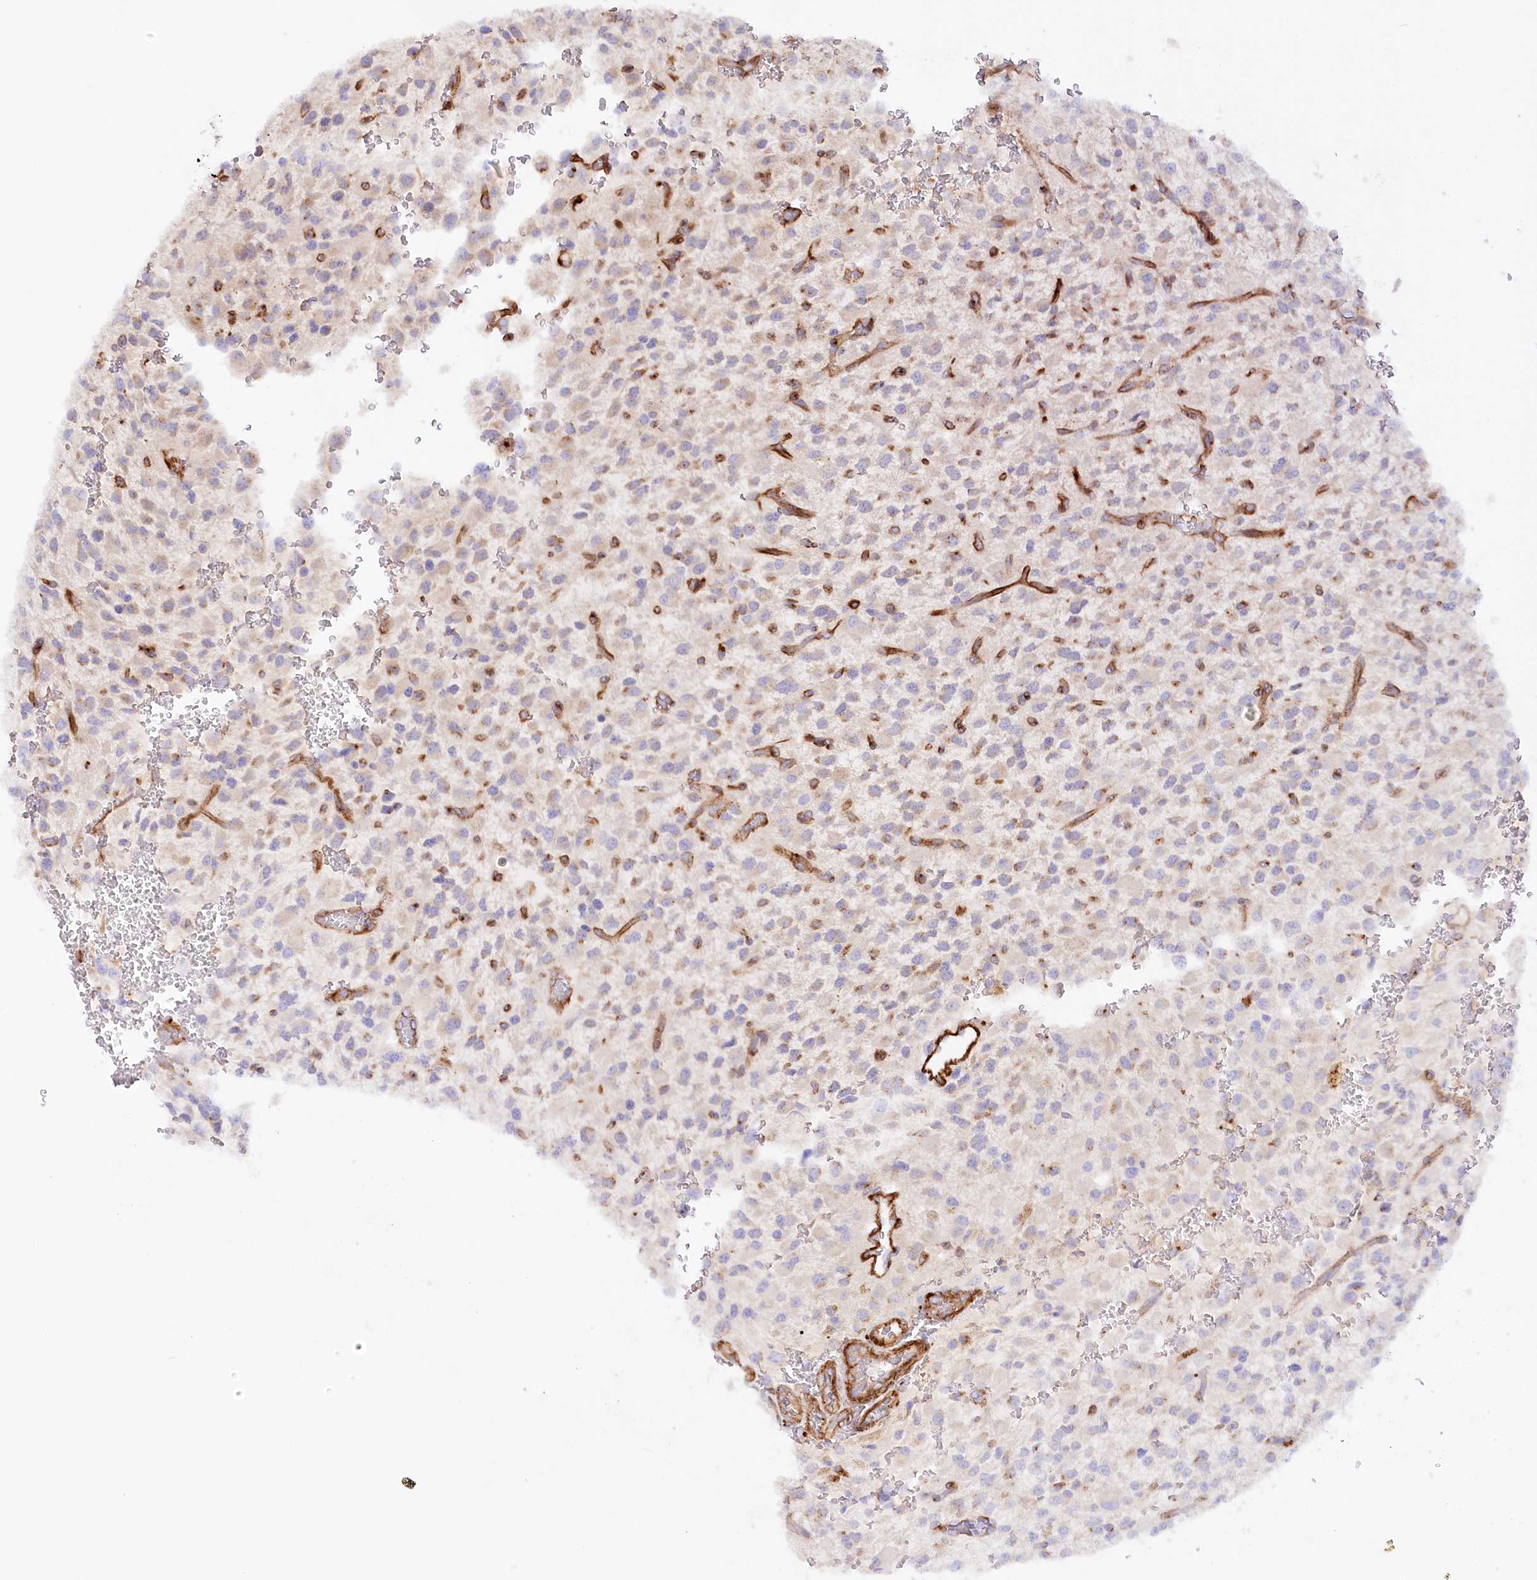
{"staining": {"intensity": "weak", "quantity": "25%-75%", "location": "cytoplasmic/membranous"}, "tissue": "glioma", "cell_type": "Tumor cells", "image_type": "cancer", "snomed": [{"axis": "morphology", "description": "Glioma, malignant, High grade"}, {"axis": "topography", "description": "Brain"}], "caption": "Immunohistochemical staining of human malignant high-grade glioma exhibits low levels of weak cytoplasmic/membranous expression in approximately 25%-75% of tumor cells. The staining was performed using DAB (3,3'-diaminobenzidine), with brown indicating positive protein expression. Nuclei are stained blue with hematoxylin.", "gene": "ABRAXAS2", "patient": {"sex": "male", "age": 34}}